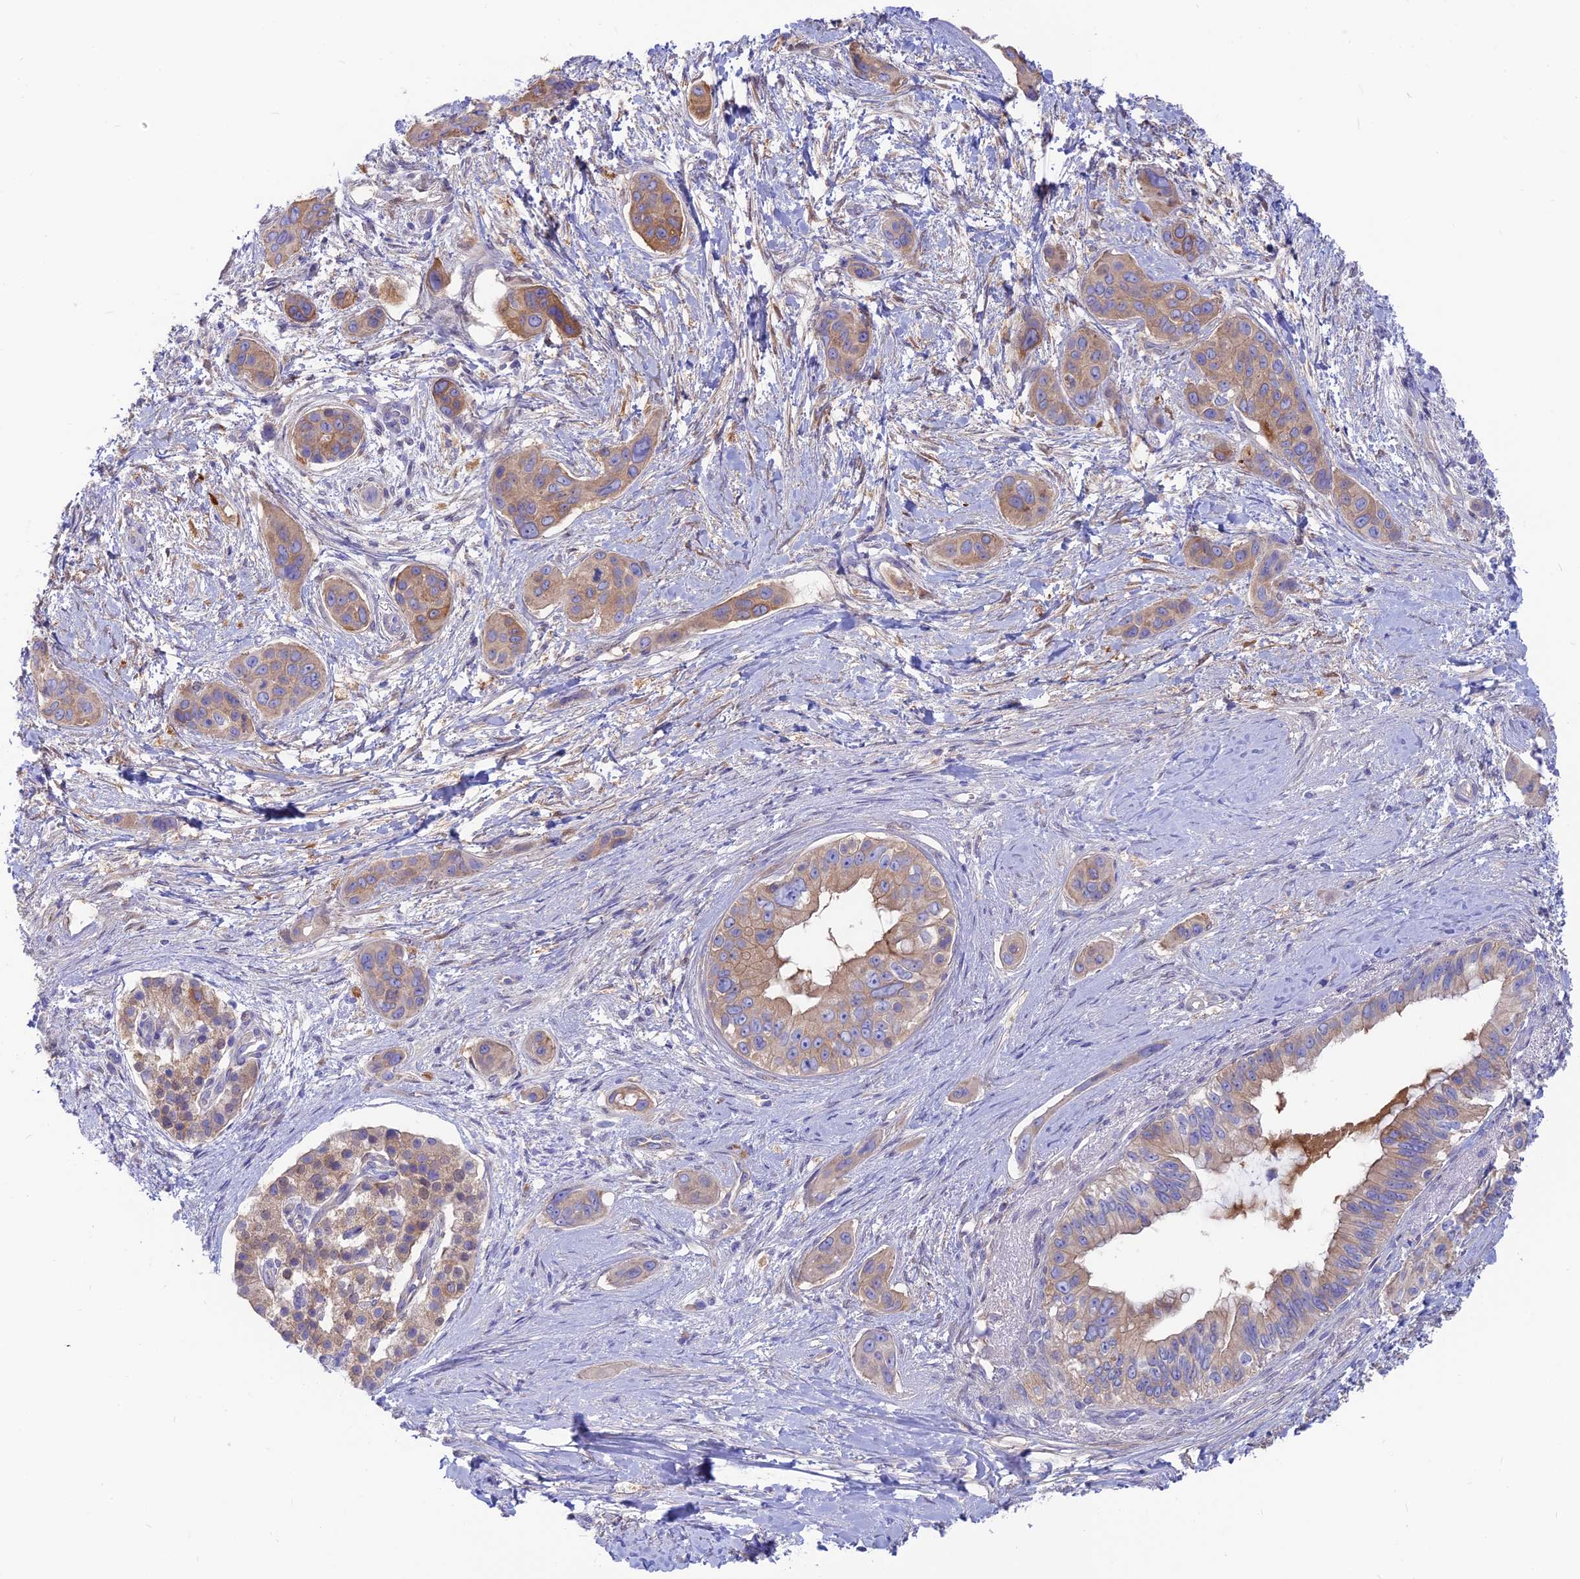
{"staining": {"intensity": "moderate", "quantity": ">75%", "location": "cytoplasmic/membranous"}, "tissue": "pancreatic cancer", "cell_type": "Tumor cells", "image_type": "cancer", "snomed": [{"axis": "morphology", "description": "Adenocarcinoma, NOS"}, {"axis": "topography", "description": "Pancreas"}], "caption": "Immunohistochemical staining of adenocarcinoma (pancreatic) reveals moderate cytoplasmic/membranous protein staining in approximately >75% of tumor cells. (IHC, brightfield microscopy, high magnification).", "gene": "LZTFL1", "patient": {"sex": "male", "age": 72}}